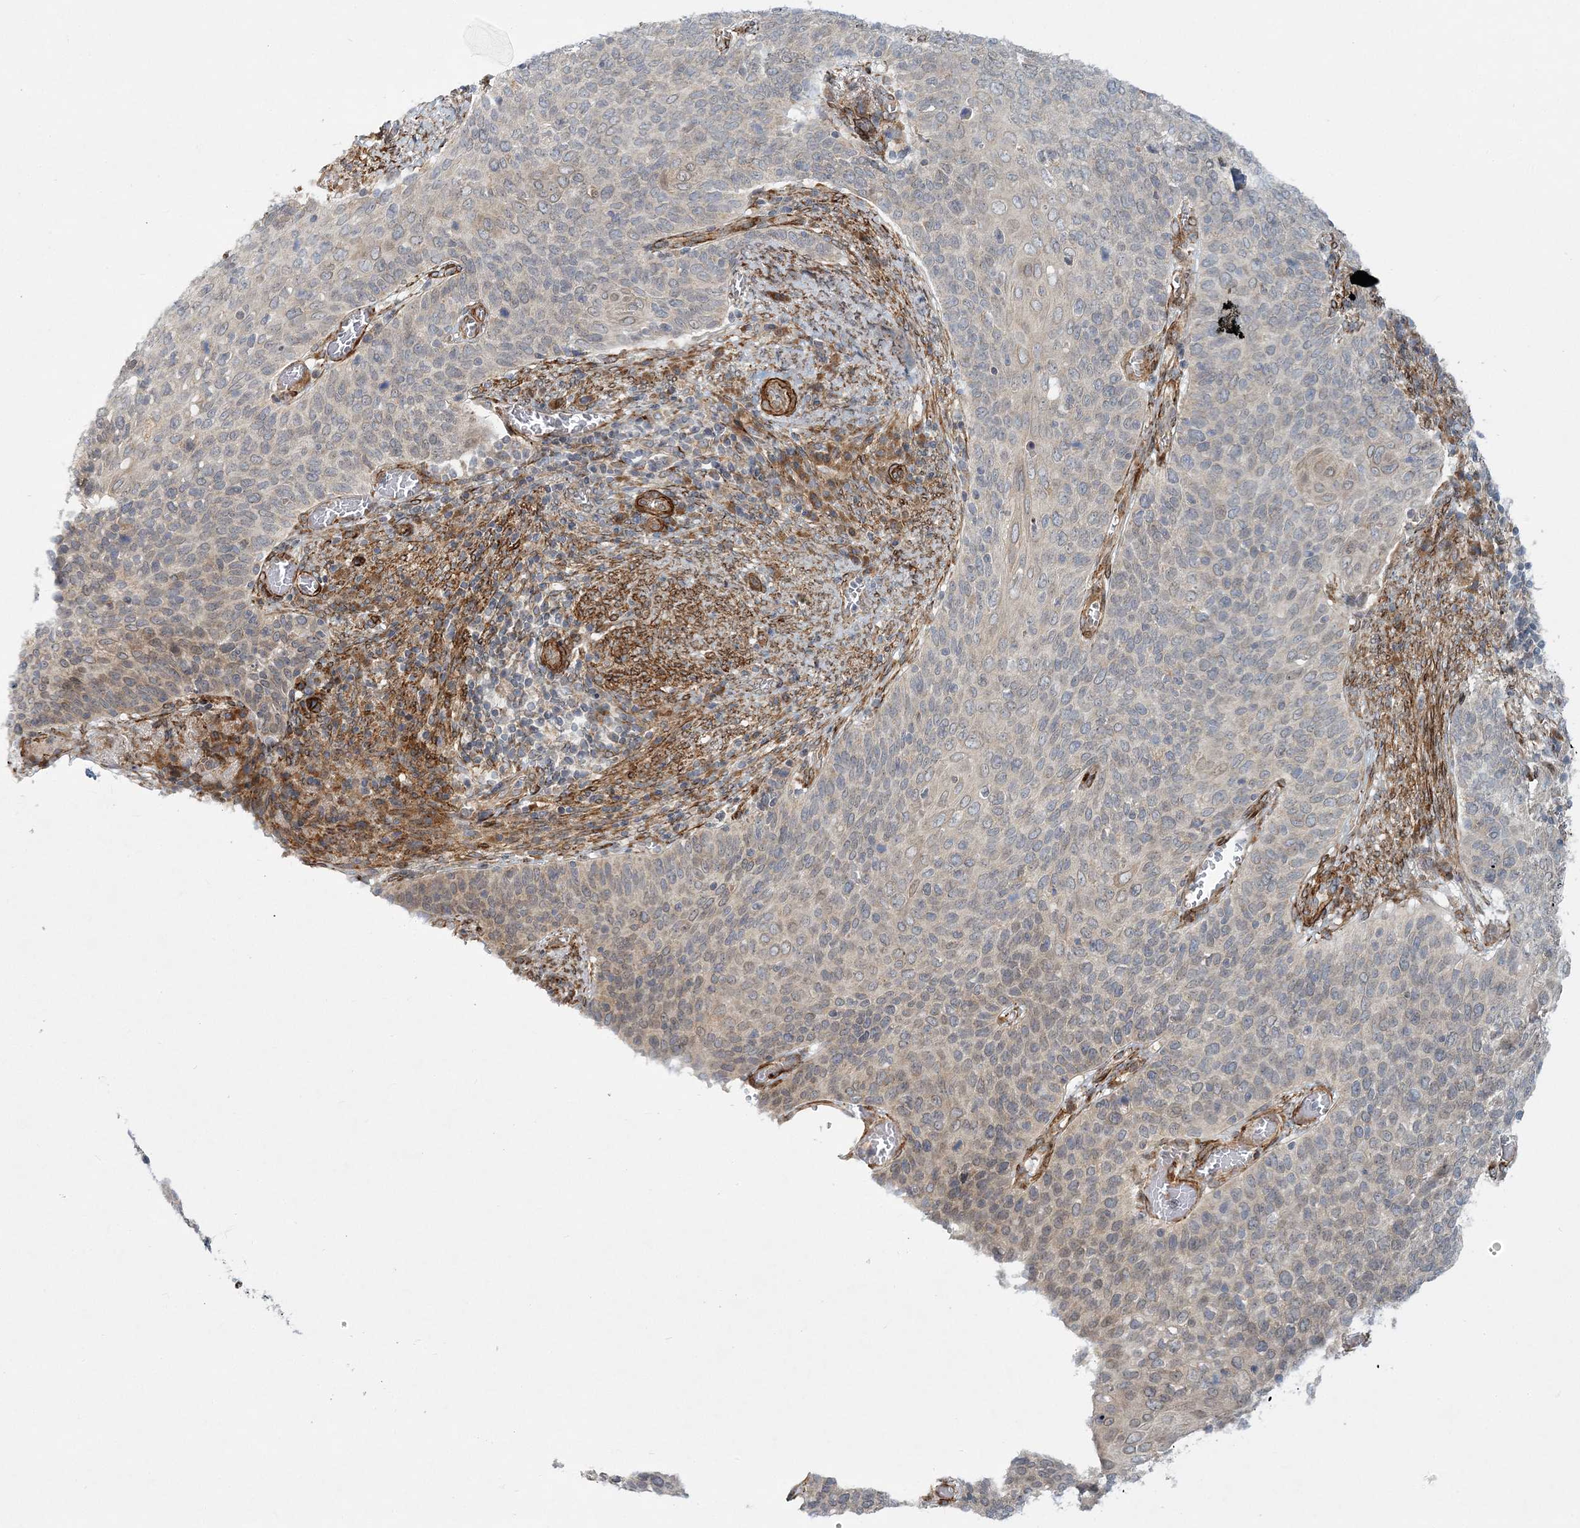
{"staining": {"intensity": "negative", "quantity": "none", "location": "none"}, "tissue": "cervical cancer", "cell_type": "Tumor cells", "image_type": "cancer", "snomed": [{"axis": "morphology", "description": "Squamous cell carcinoma, NOS"}, {"axis": "topography", "description": "Cervix"}], "caption": "A high-resolution micrograph shows IHC staining of cervical cancer (squamous cell carcinoma), which shows no significant positivity in tumor cells.", "gene": "NBAS", "patient": {"sex": "female", "age": 39}}